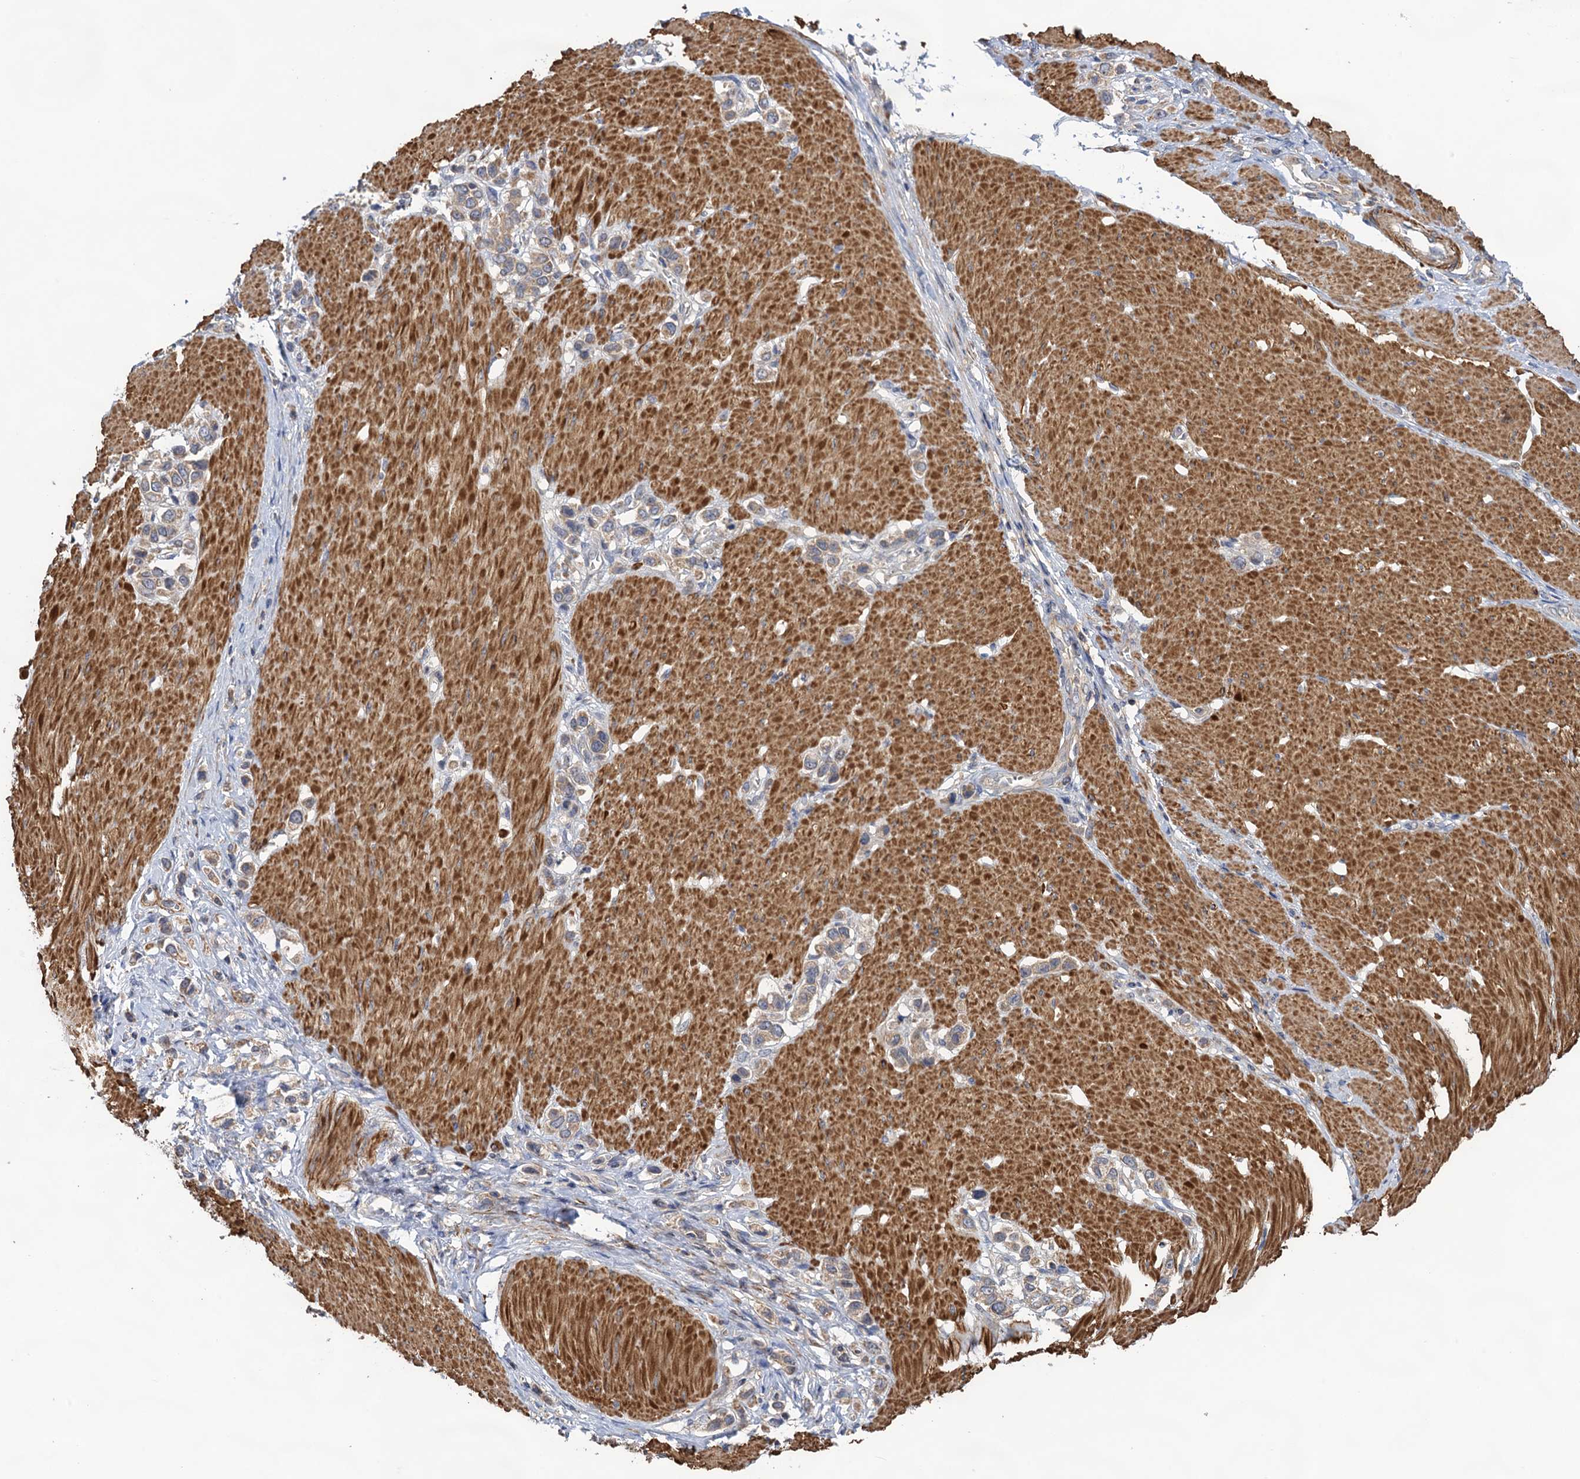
{"staining": {"intensity": "weak", "quantity": "25%-75%", "location": "cytoplasmic/membranous"}, "tissue": "stomach cancer", "cell_type": "Tumor cells", "image_type": "cancer", "snomed": [{"axis": "morphology", "description": "Normal tissue, NOS"}, {"axis": "morphology", "description": "Adenocarcinoma, NOS"}, {"axis": "topography", "description": "Stomach, upper"}, {"axis": "topography", "description": "Stomach"}], "caption": "Brown immunohistochemical staining in human stomach cancer (adenocarcinoma) exhibits weak cytoplasmic/membranous expression in approximately 25%-75% of tumor cells. The staining was performed using DAB (3,3'-diaminobenzidine) to visualize the protein expression in brown, while the nuclei were stained in blue with hematoxylin (Magnification: 20x).", "gene": "WDR88", "patient": {"sex": "female", "age": 65}}